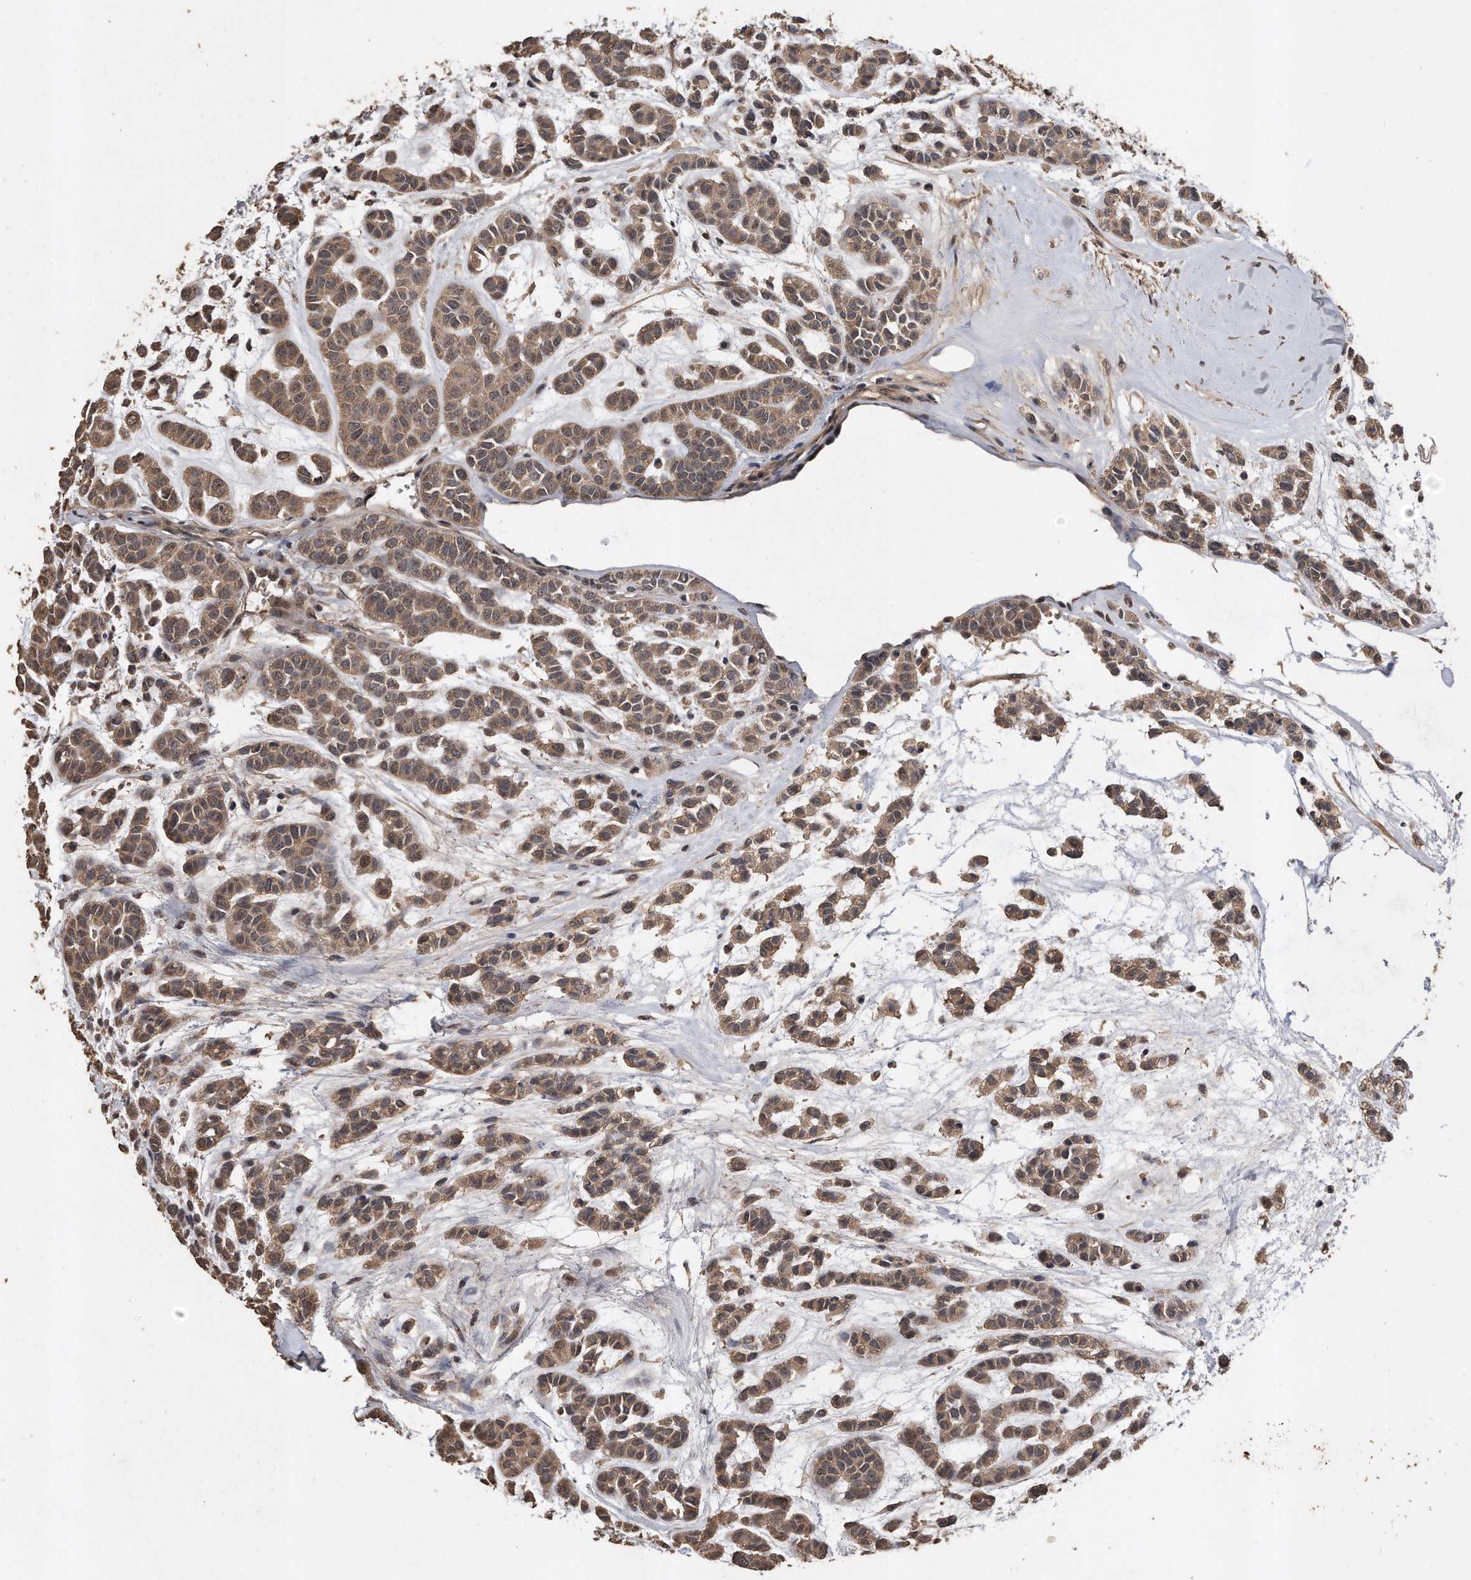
{"staining": {"intensity": "moderate", "quantity": ">75%", "location": "cytoplasmic/membranous,nuclear"}, "tissue": "head and neck cancer", "cell_type": "Tumor cells", "image_type": "cancer", "snomed": [{"axis": "morphology", "description": "Adenocarcinoma, NOS"}, {"axis": "morphology", "description": "Adenoma, NOS"}, {"axis": "topography", "description": "Head-Neck"}], "caption": "Moderate cytoplasmic/membranous and nuclear protein staining is seen in approximately >75% of tumor cells in adenocarcinoma (head and neck). (DAB (3,3'-diaminobenzidine) IHC, brown staining for protein, blue staining for nuclei).", "gene": "PELO", "patient": {"sex": "female", "age": 55}}